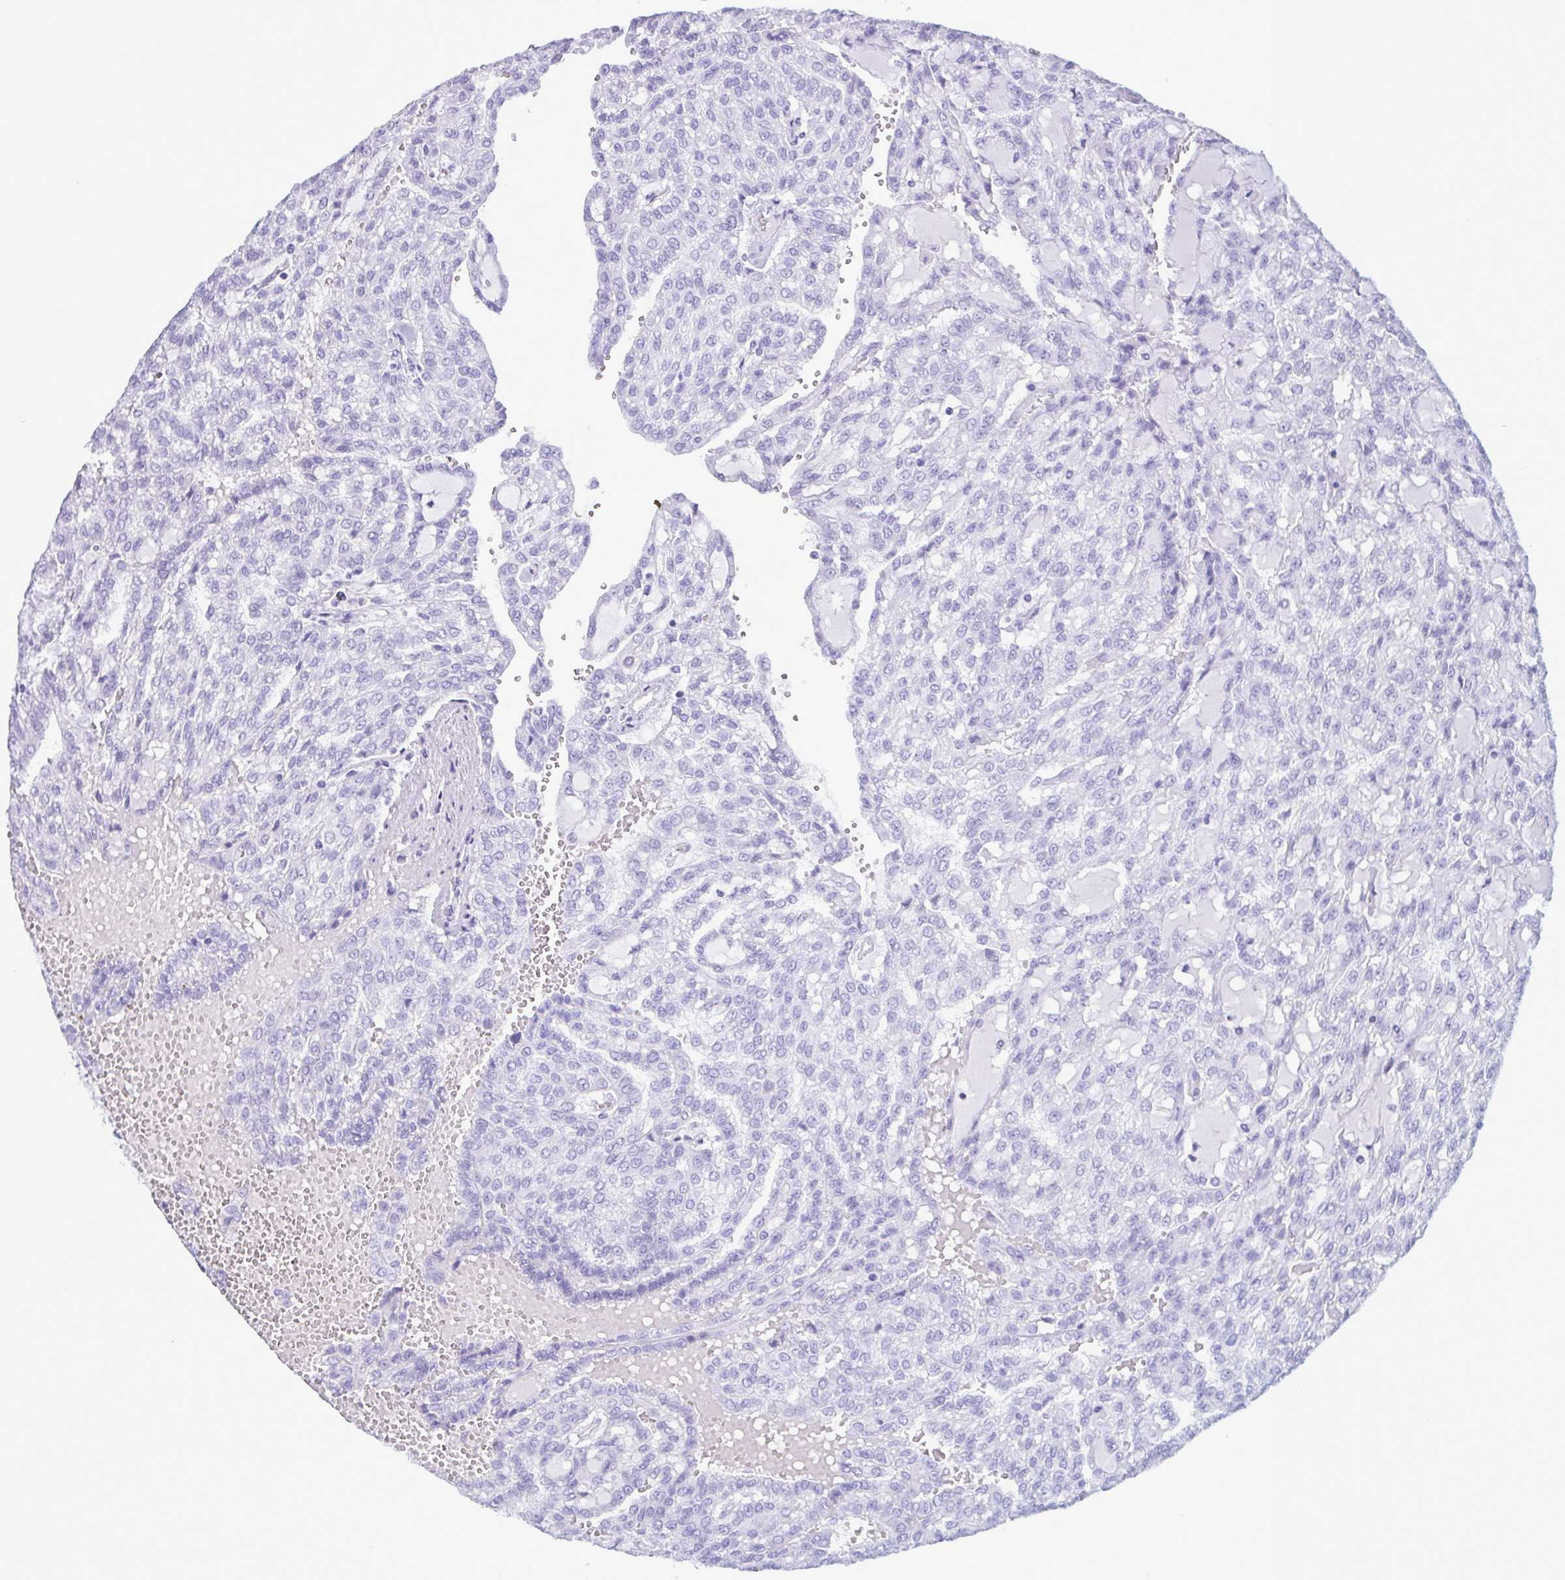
{"staining": {"intensity": "negative", "quantity": "none", "location": "none"}, "tissue": "renal cancer", "cell_type": "Tumor cells", "image_type": "cancer", "snomed": [{"axis": "morphology", "description": "Adenocarcinoma, NOS"}, {"axis": "topography", "description": "Kidney"}], "caption": "DAB (3,3'-diaminobenzidine) immunohistochemical staining of renal cancer (adenocarcinoma) shows no significant expression in tumor cells. (DAB immunohistochemistry (IHC) with hematoxylin counter stain).", "gene": "LTF", "patient": {"sex": "male", "age": 63}}